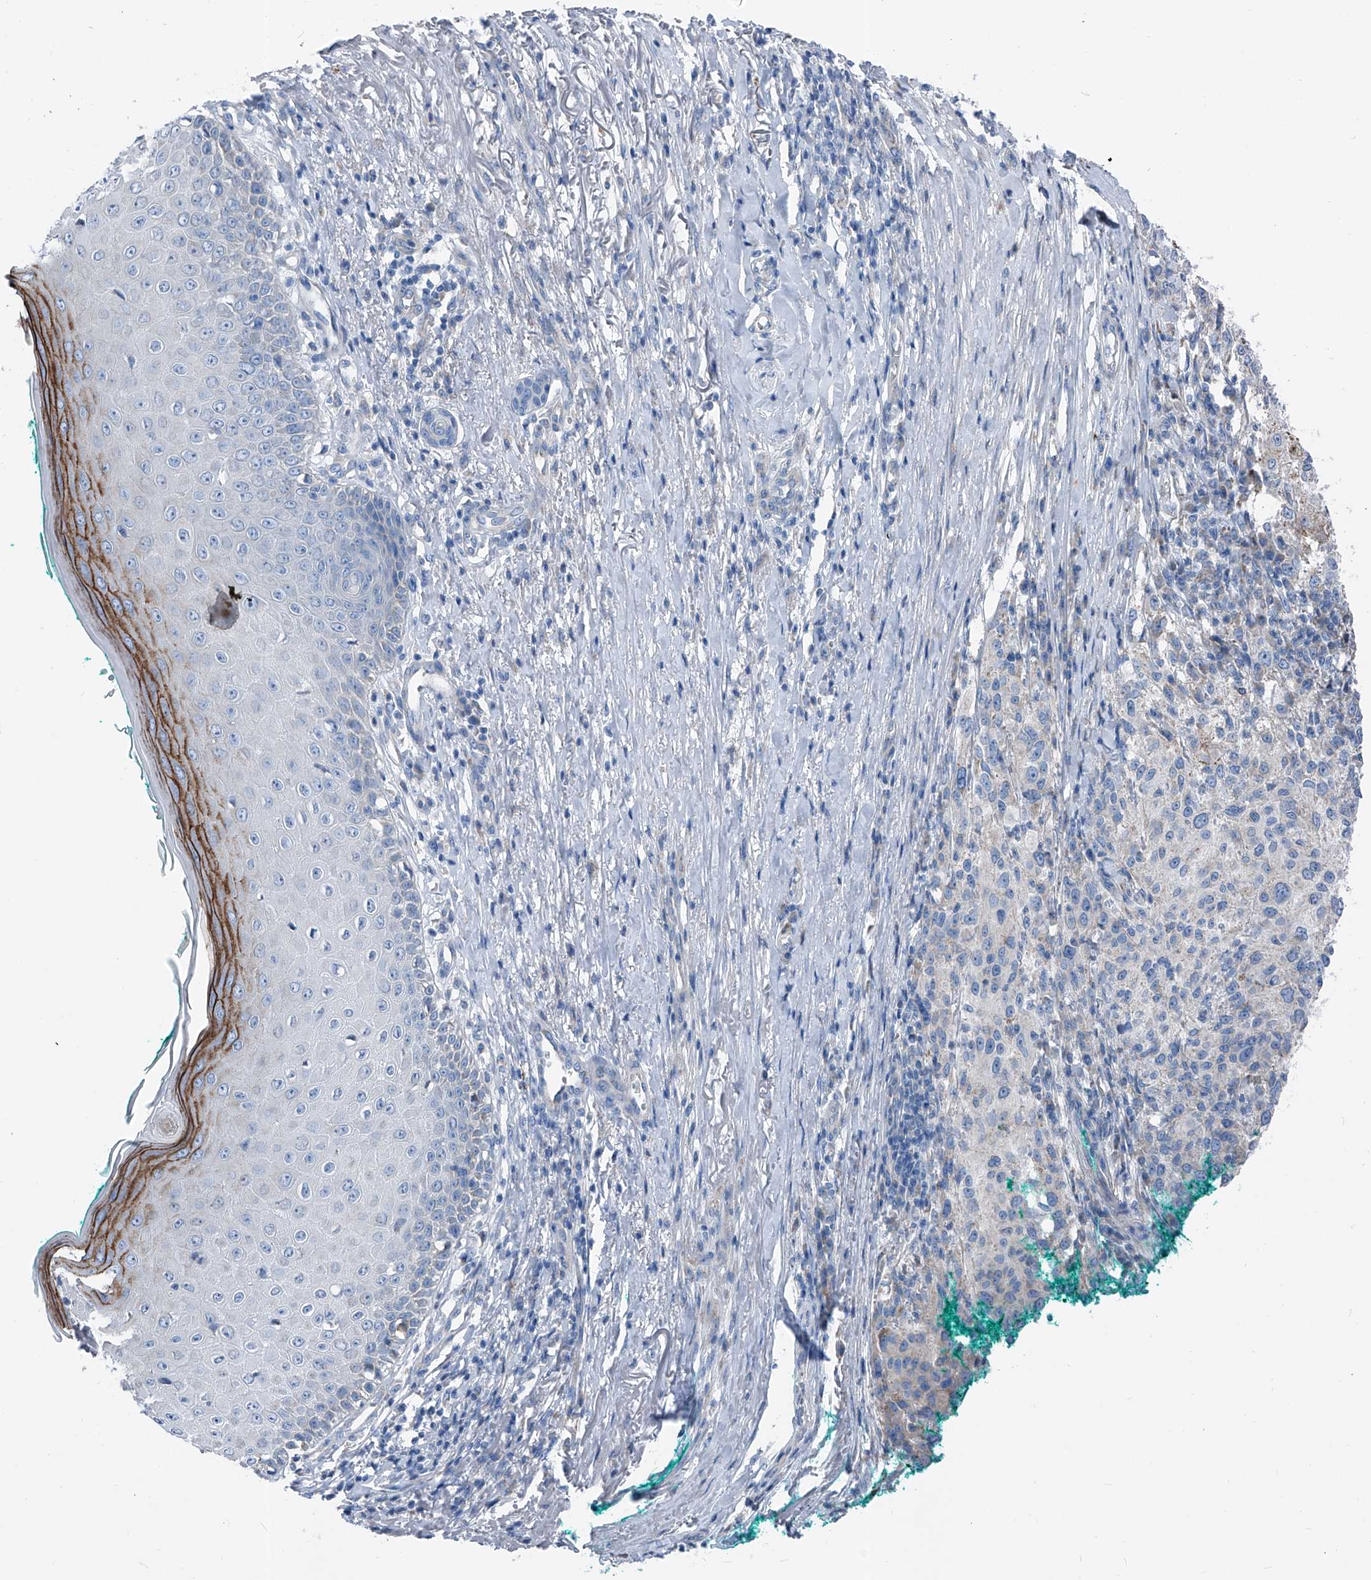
{"staining": {"intensity": "negative", "quantity": "none", "location": "none"}, "tissue": "melanoma", "cell_type": "Tumor cells", "image_type": "cancer", "snomed": [{"axis": "morphology", "description": "Necrosis, NOS"}, {"axis": "morphology", "description": "Malignant melanoma, NOS"}, {"axis": "topography", "description": "Skin"}], "caption": "Immunohistochemistry of malignant melanoma reveals no staining in tumor cells.", "gene": "AGPS", "patient": {"sex": "female", "age": 87}}